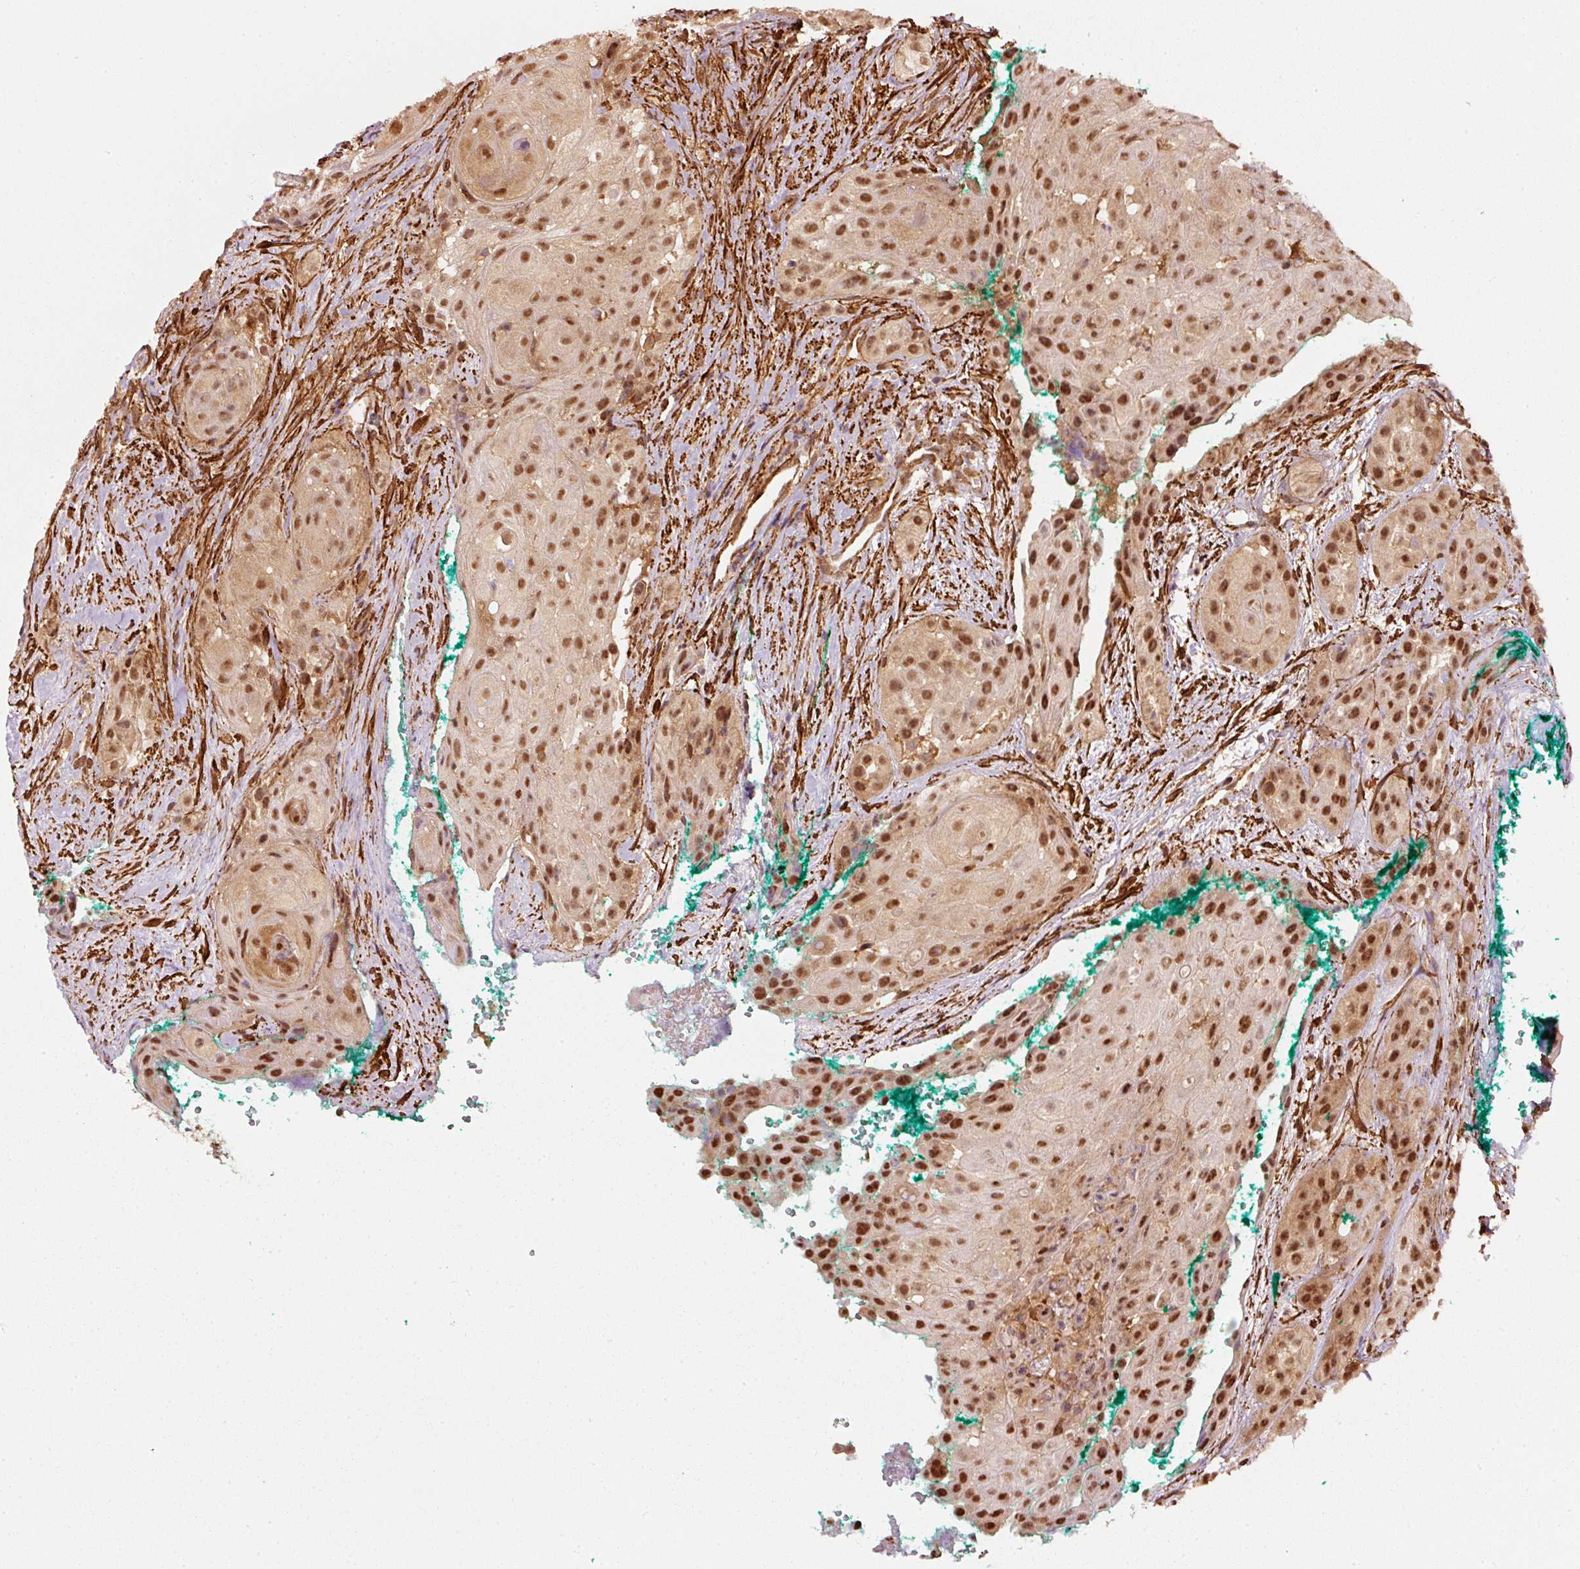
{"staining": {"intensity": "moderate", "quantity": ">75%", "location": "cytoplasmic/membranous,nuclear"}, "tissue": "head and neck cancer", "cell_type": "Tumor cells", "image_type": "cancer", "snomed": [{"axis": "morphology", "description": "Squamous cell carcinoma, NOS"}, {"axis": "topography", "description": "Head-Neck"}], "caption": "Protein expression analysis of head and neck squamous cell carcinoma exhibits moderate cytoplasmic/membranous and nuclear expression in about >75% of tumor cells.", "gene": "PSMD1", "patient": {"sex": "male", "age": 83}}